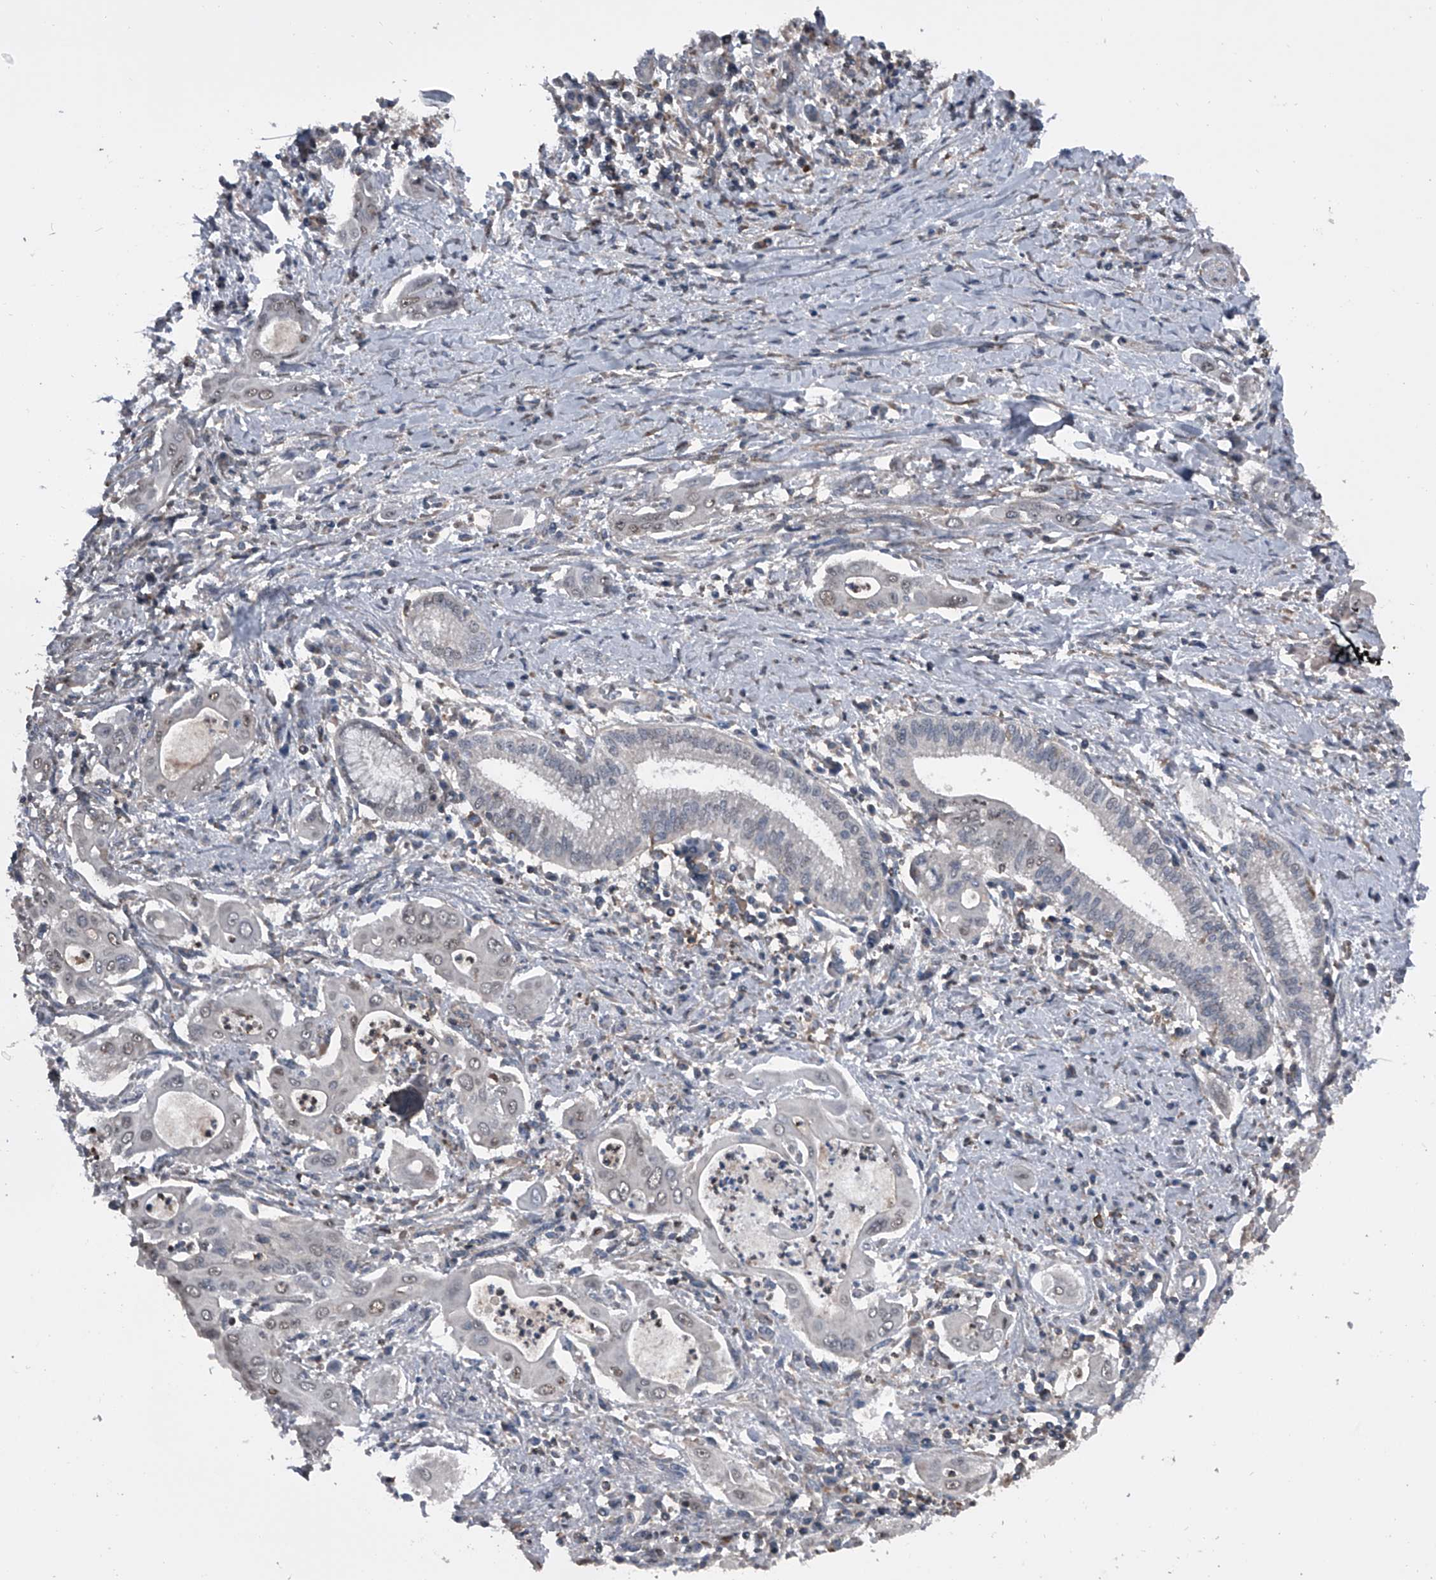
{"staining": {"intensity": "negative", "quantity": "none", "location": "none"}, "tissue": "pancreatic cancer", "cell_type": "Tumor cells", "image_type": "cancer", "snomed": [{"axis": "morphology", "description": "Adenocarcinoma, NOS"}, {"axis": "topography", "description": "Pancreas"}], "caption": "Protein analysis of pancreatic cancer shows no significant positivity in tumor cells.", "gene": "PIP5K1A", "patient": {"sex": "male", "age": 58}}